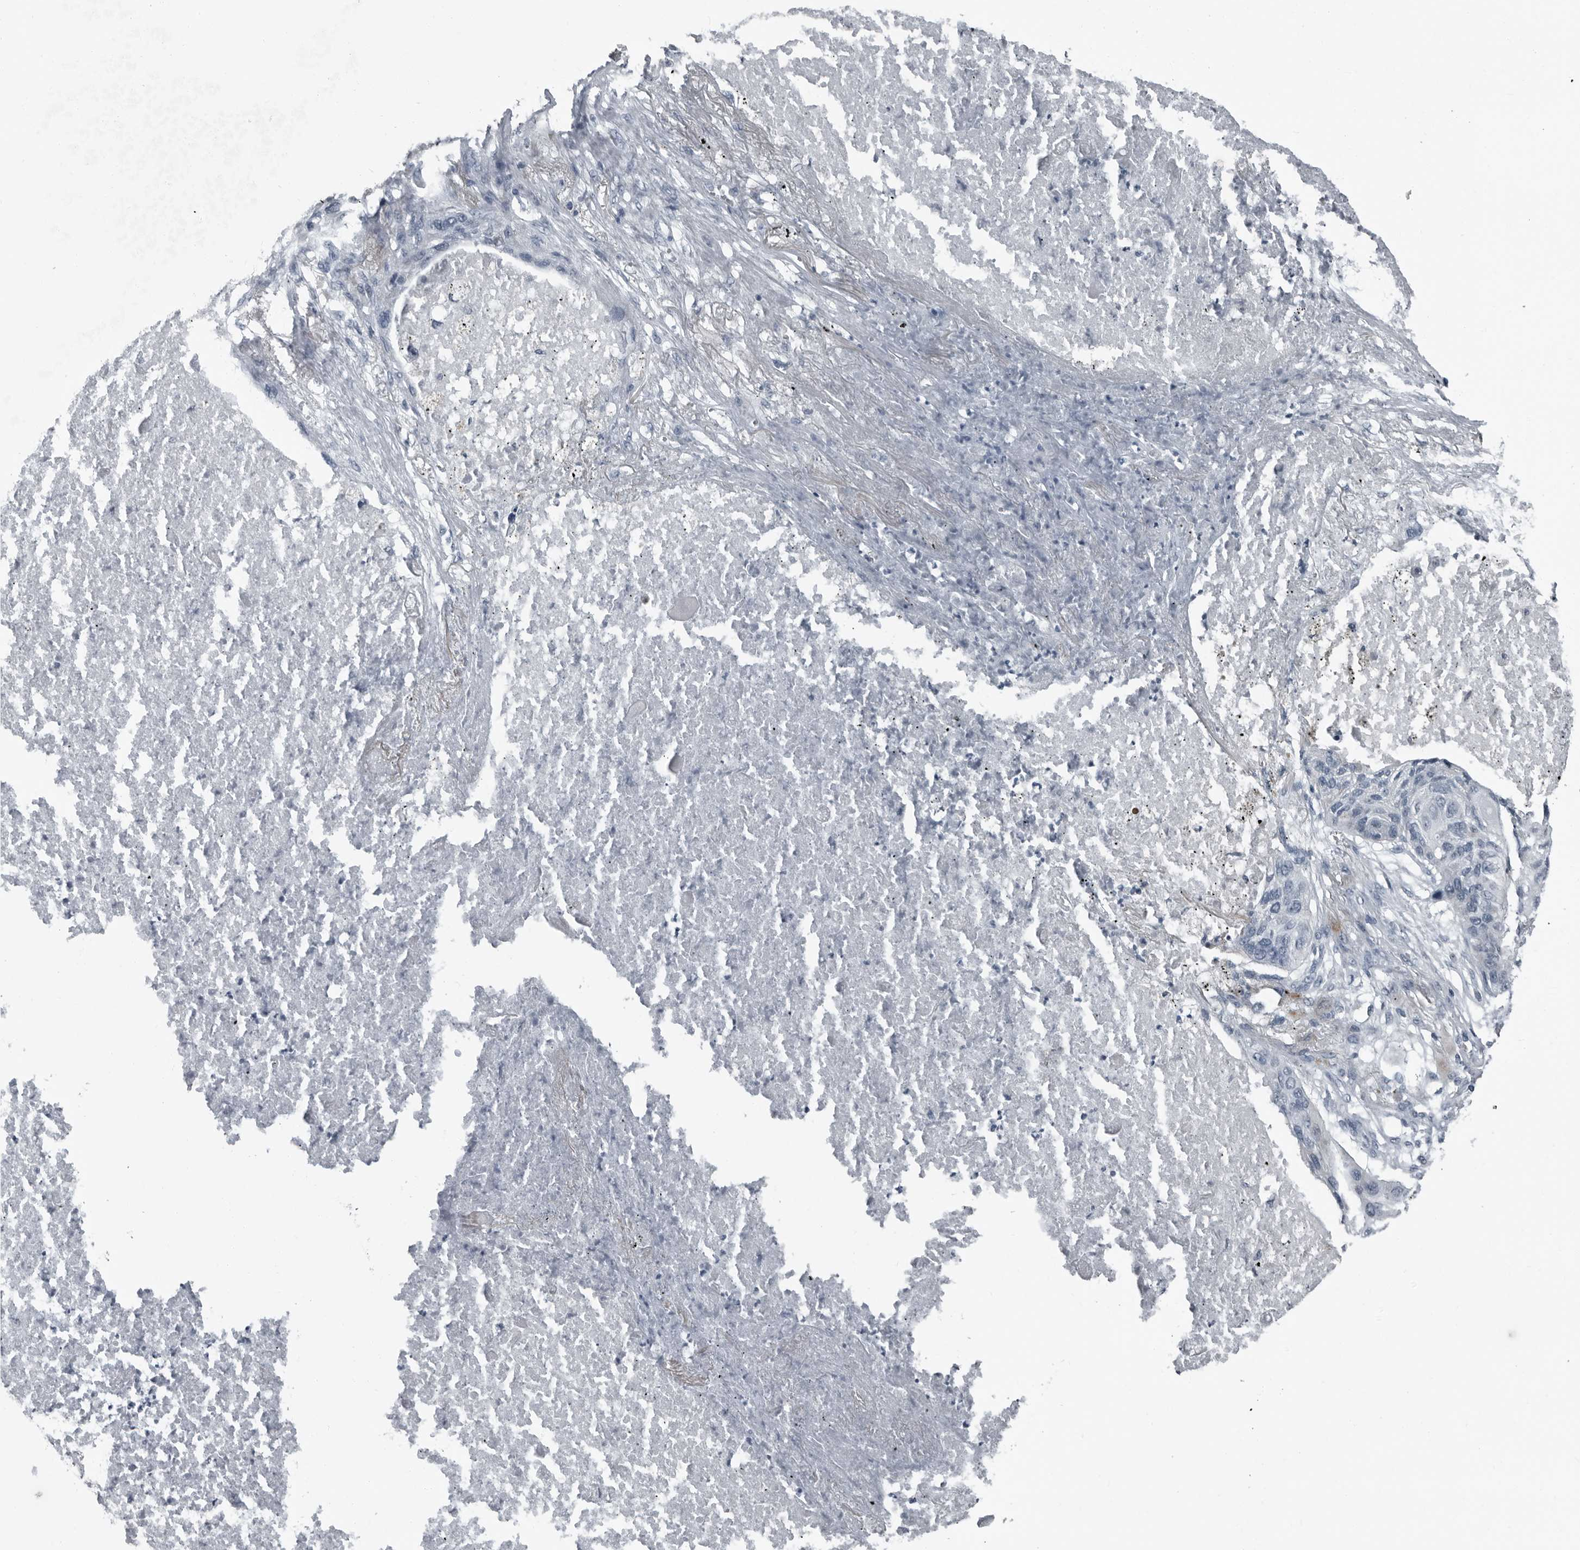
{"staining": {"intensity": "negative", "quantity": "none", "location": "none"}, "tissue": "lung cancer", "cell_type": "Tumor cells", "image_type": "cancer", "snomed": [{"axis": "morphology", "description": "Squamous cell carcinoma, NOS"}, {"axis": "topography", "description": "Lung"}], "caption": "Lung squamous cell carcinoma was stained to show a protein in brown. There is no significant expression in tumor cells.", "gene": "PDCD11", "patient": {"sex": "female", "age": 63}}